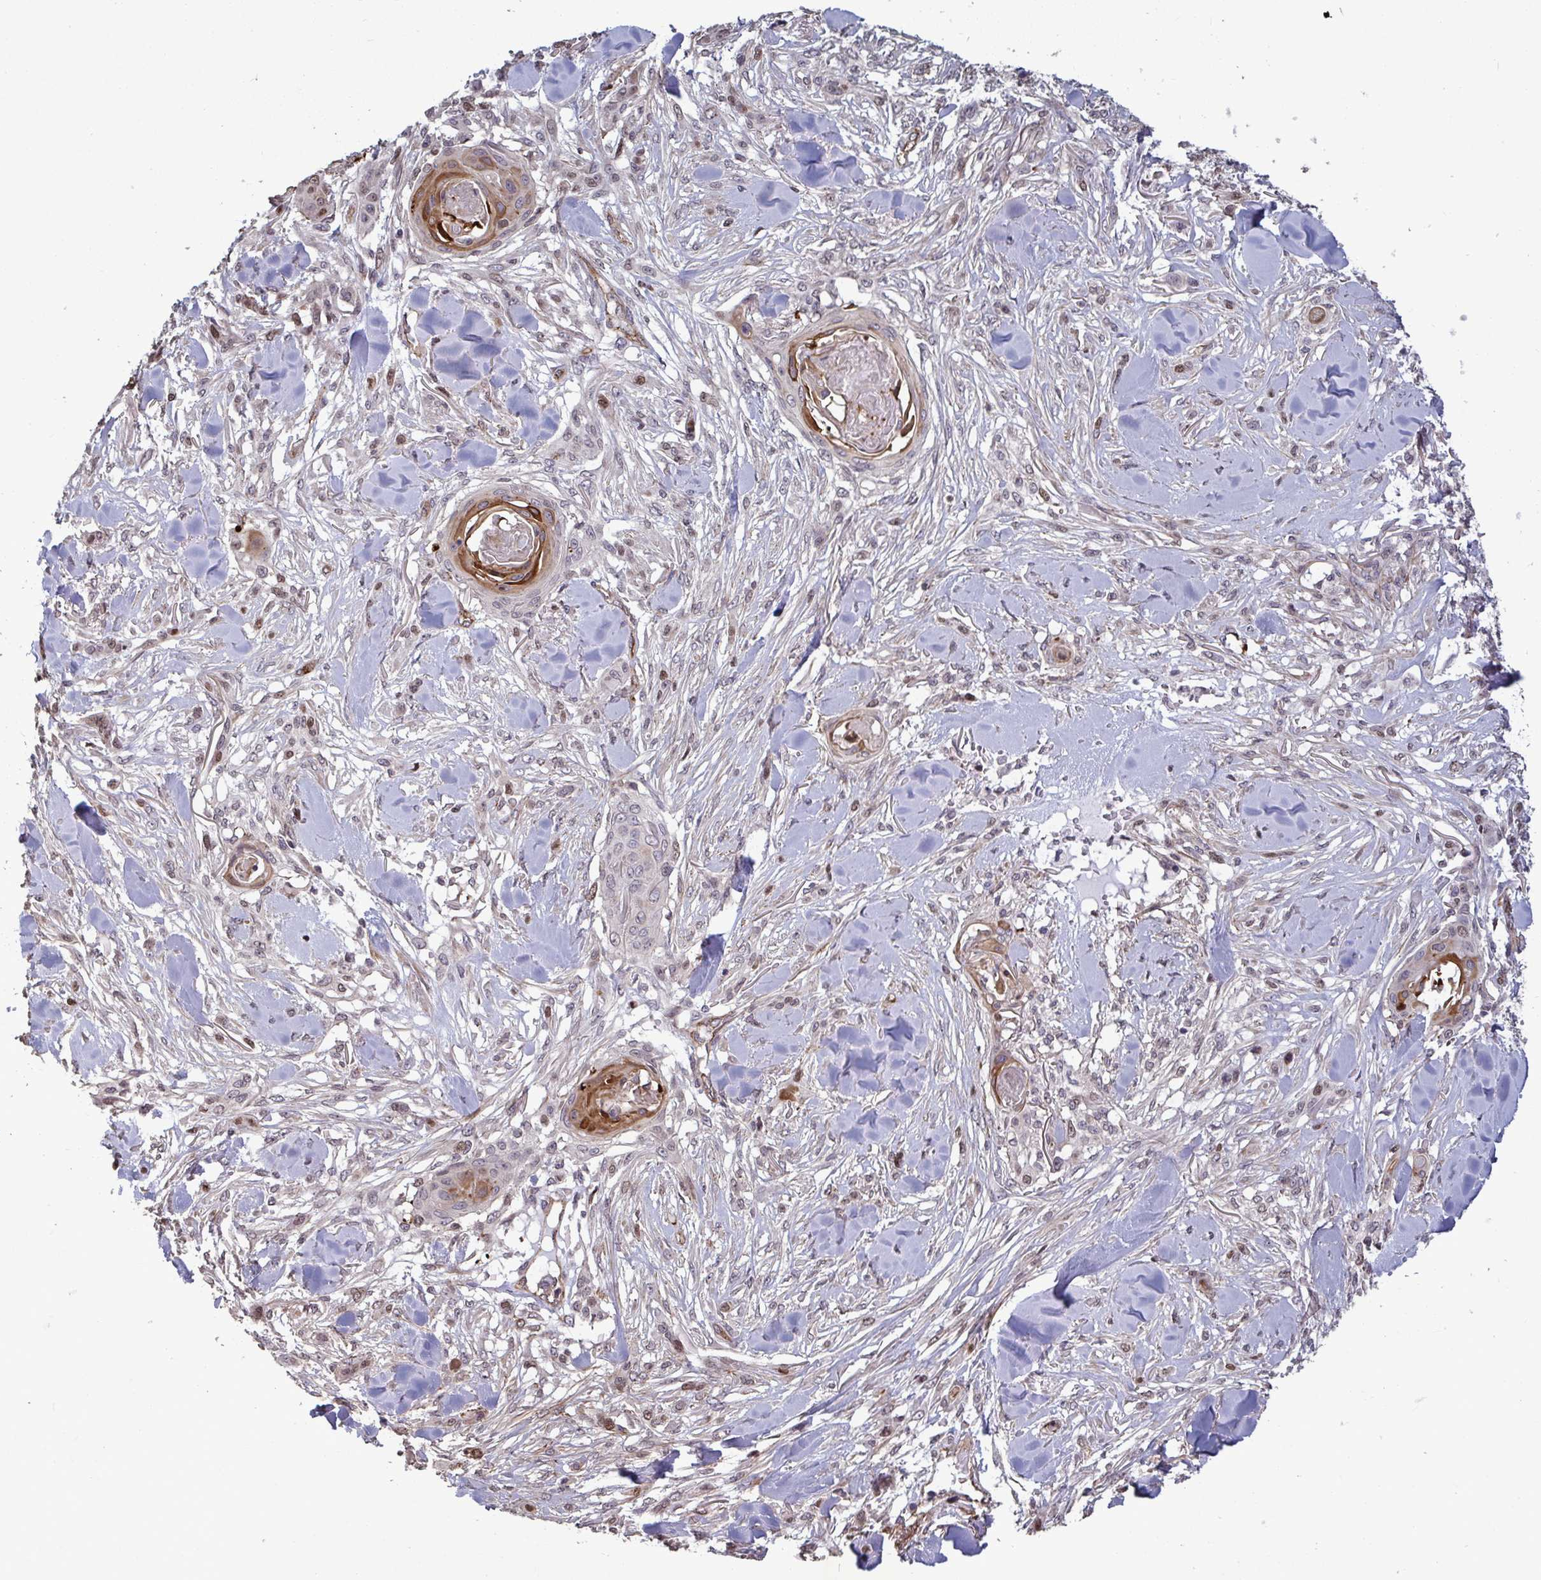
{"staining": {"intensity": "moderate", "quantity": "25%-75%", "location": "nuclear"}, "tissue": "skin cancer", "cell_type": "Tumor cells", "image_type": "cancer", "snomed": [{"axis": "morphology", "description": "Squamous cell carcinoma, NOS"}, {"axis": "topography", "description": "Skin"}], "caption": "Immunohistochemistry image of neoplastic tissue: human skin squamous cell carcinoma stained using immunohistochemistry (IHC) shows medium levels of moderate protein expression localized specifically in the nuclear of tumor cells, appearing as a nuclear brown color.", "gene": "IPO5", "patient": {"sex": "female", "age": 59}}